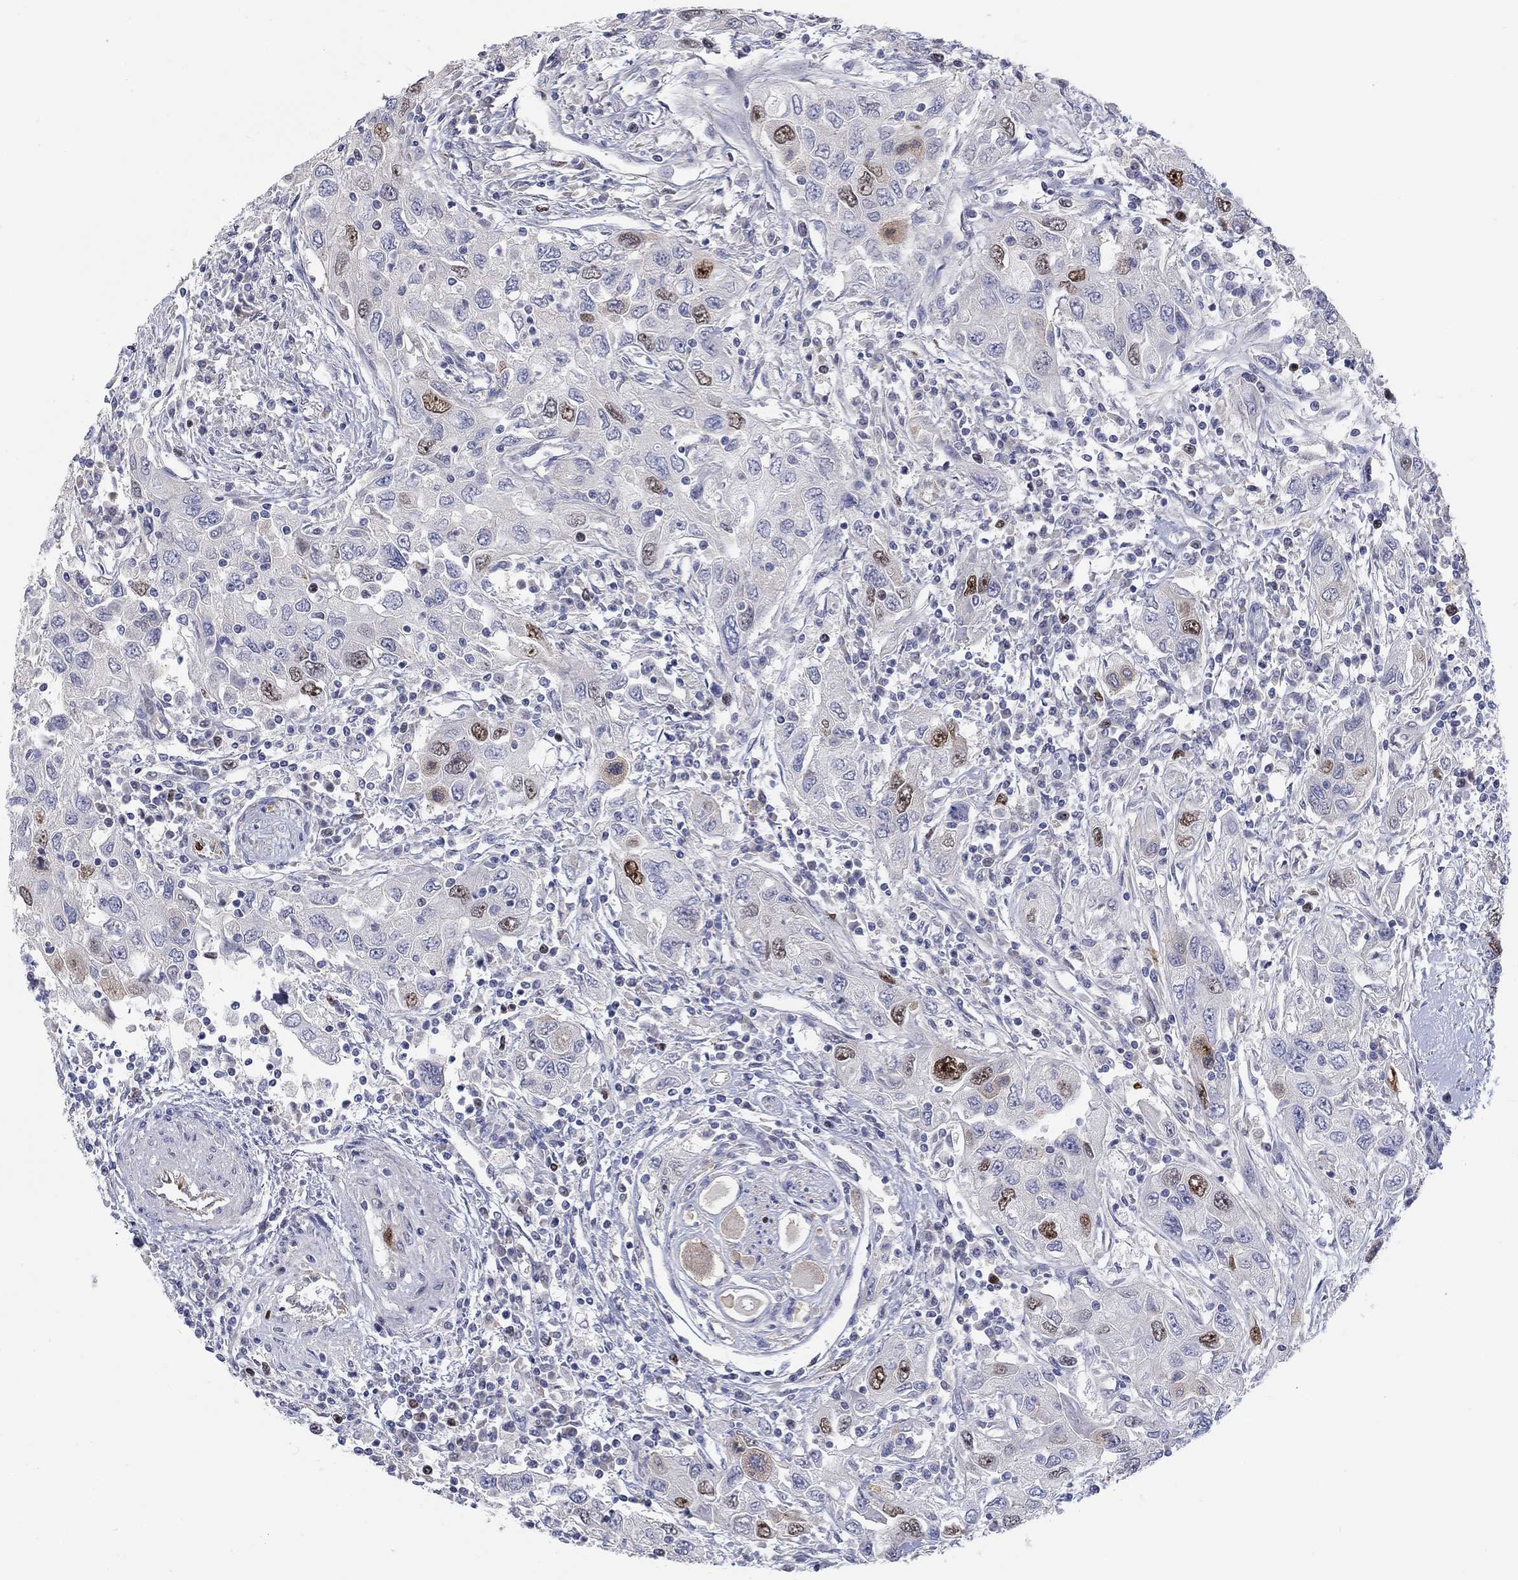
{"staining": {"intensity": "strong", "quantity": "<25%", "location": "nuclear"}, "tissue": "urothelial cancer", "cell_type": "Tumor cells", "image_type": "cancer", "snomed": [{"axis": "morphology", "description": "Urothelial carcinoma, High grade"}, {"axis": "topography", "description": "Urinary bladder"}], "caption": "A high-resolution photomicrograph shows IHC staining of high-grade urothelial carcinoma, which reveals strong nuclear positivity in about <25% of tumor cells.", "gene": "PRC1", "patient": {"sex": "male", "age": 76}}